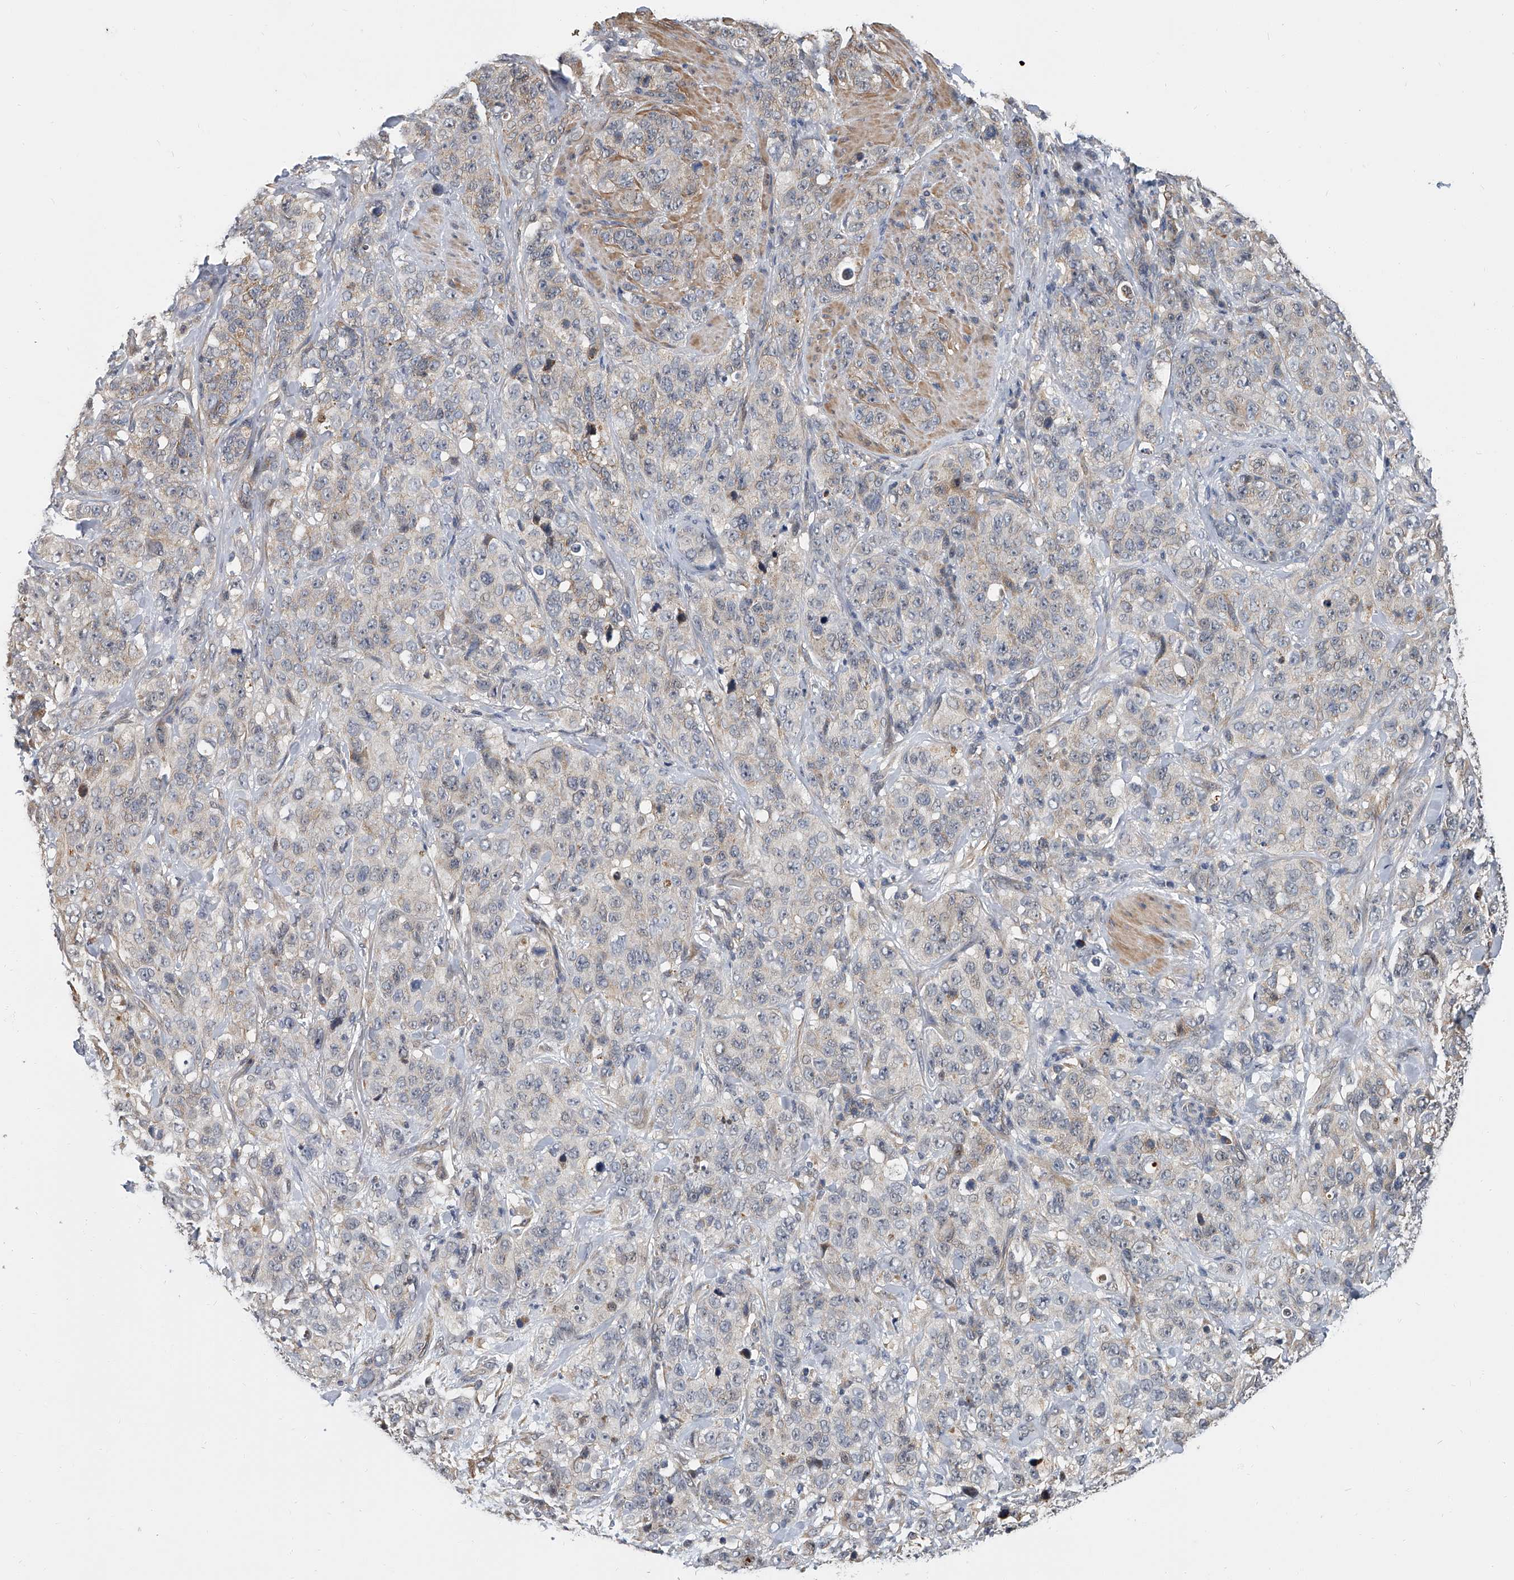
{"staining": {"intensity": "weak", "quantity": "<25%", "location": "cytoplasmic/membranous"}, "tissue": "stomach cancer", "cell_type": "Tumor cells", "image_type": "cancer", "snomed": [{"axis": "morphology", "description": "Adenocarcinoma, NOS"}, {"axis": "topography", "description": "Stomach"}], "caption": "Stomach cancer (adenocarcinoma) was stained to show a protein in brown. There is no significant staining in tumor cells.", "gene": "CD200", "patient": {"sex": "male", "age": 48}}